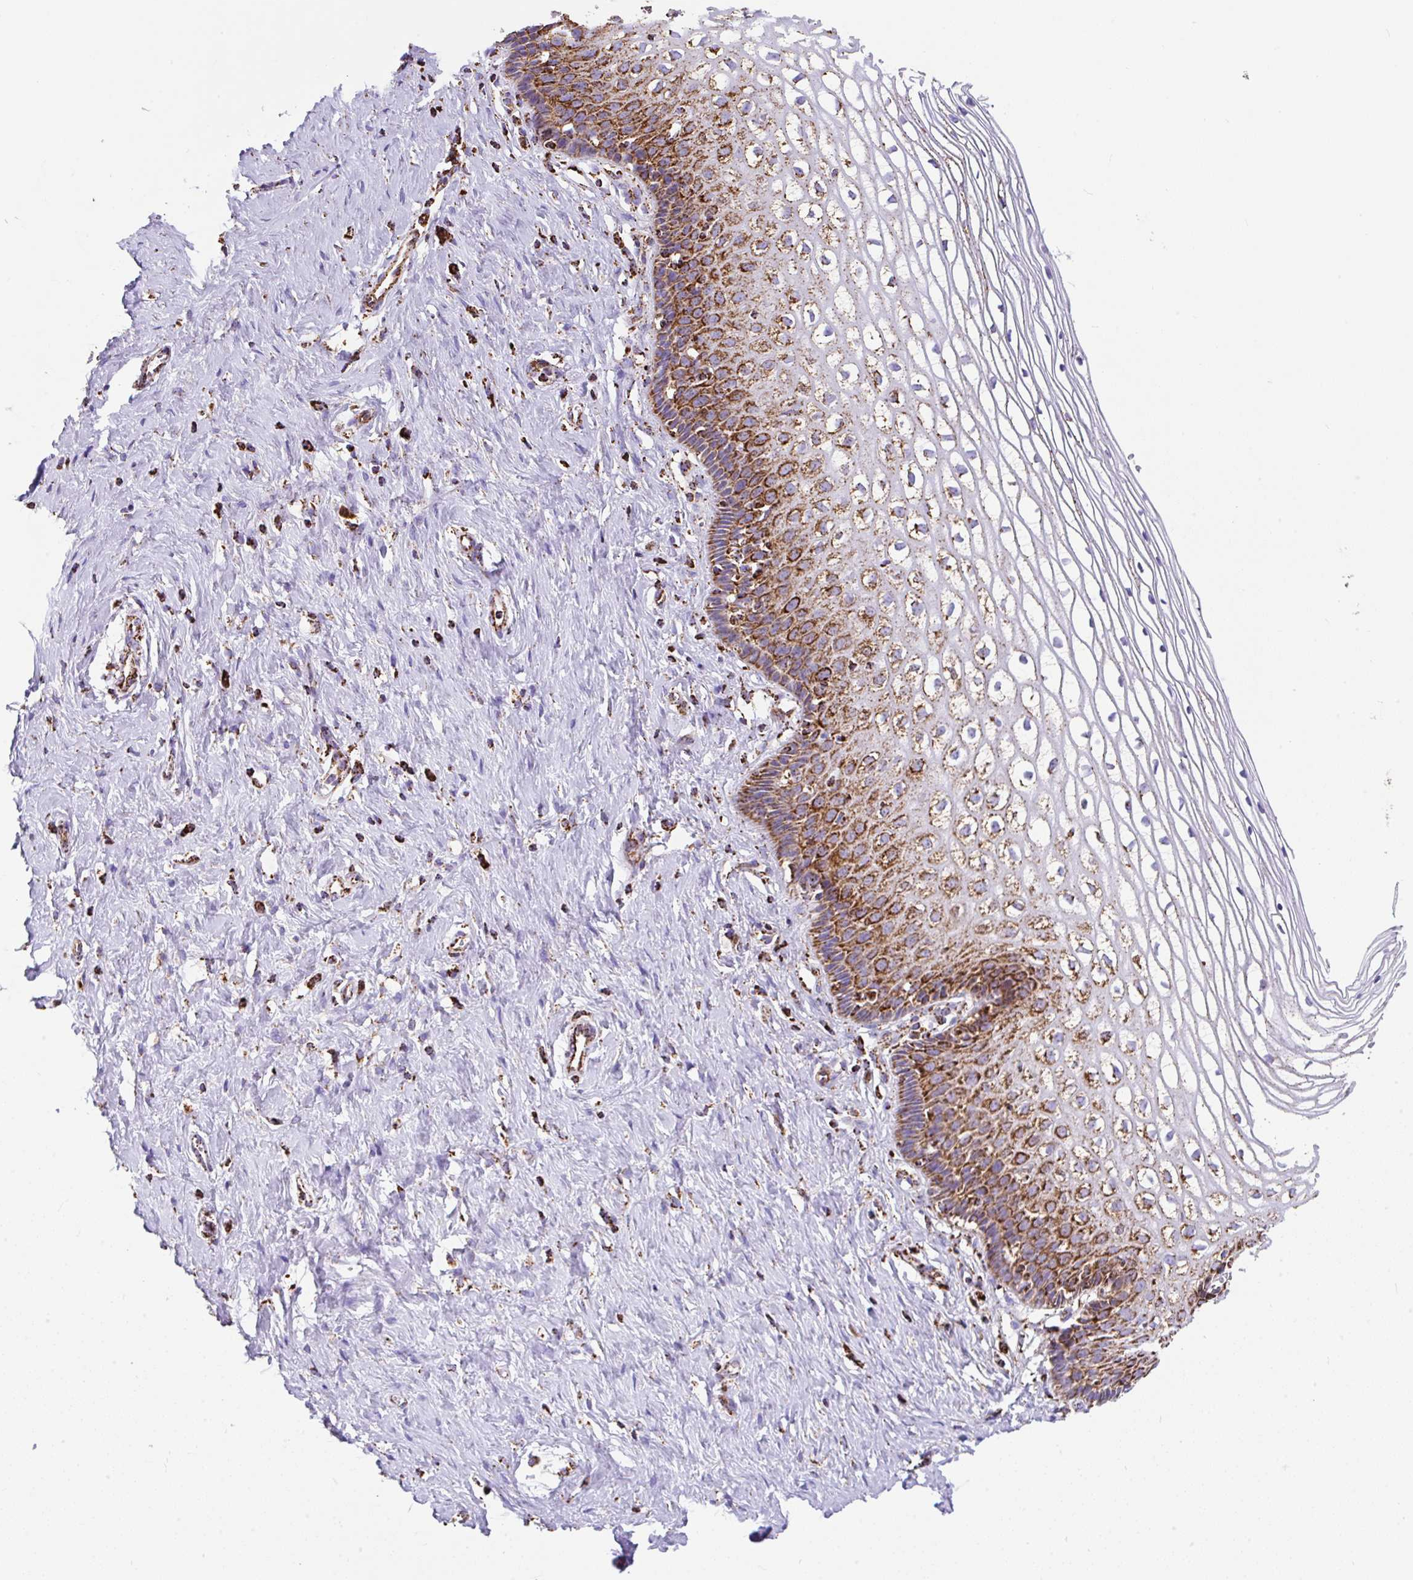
{"staining": {"intensity": "strong", "quantity": ">75%", "location": "cytoplasmic/membranous"}, "tissue": "cervix", "cell_type": "Glandular cells", "image_type": "normal", "snomed": [{"axis": "morphology", "description": "Normal tissue, NOS"}, {"axis": "topography", "description": "Cervix"}], "caption": "High-power microscopy captured an immunohistochemistry (IHC) image of normal cervix, revealing strong cytoplasmic/membranous positivity in about >75% of glandular cells. The staining was performed using DAB (3,3'-diaminobenzidine), with brown indicating positive protein expression. Nuclei are stained blue with hematoxylin.", "gene": "ANKRD33B", "patient": {"sex": "female", "age": 36}}